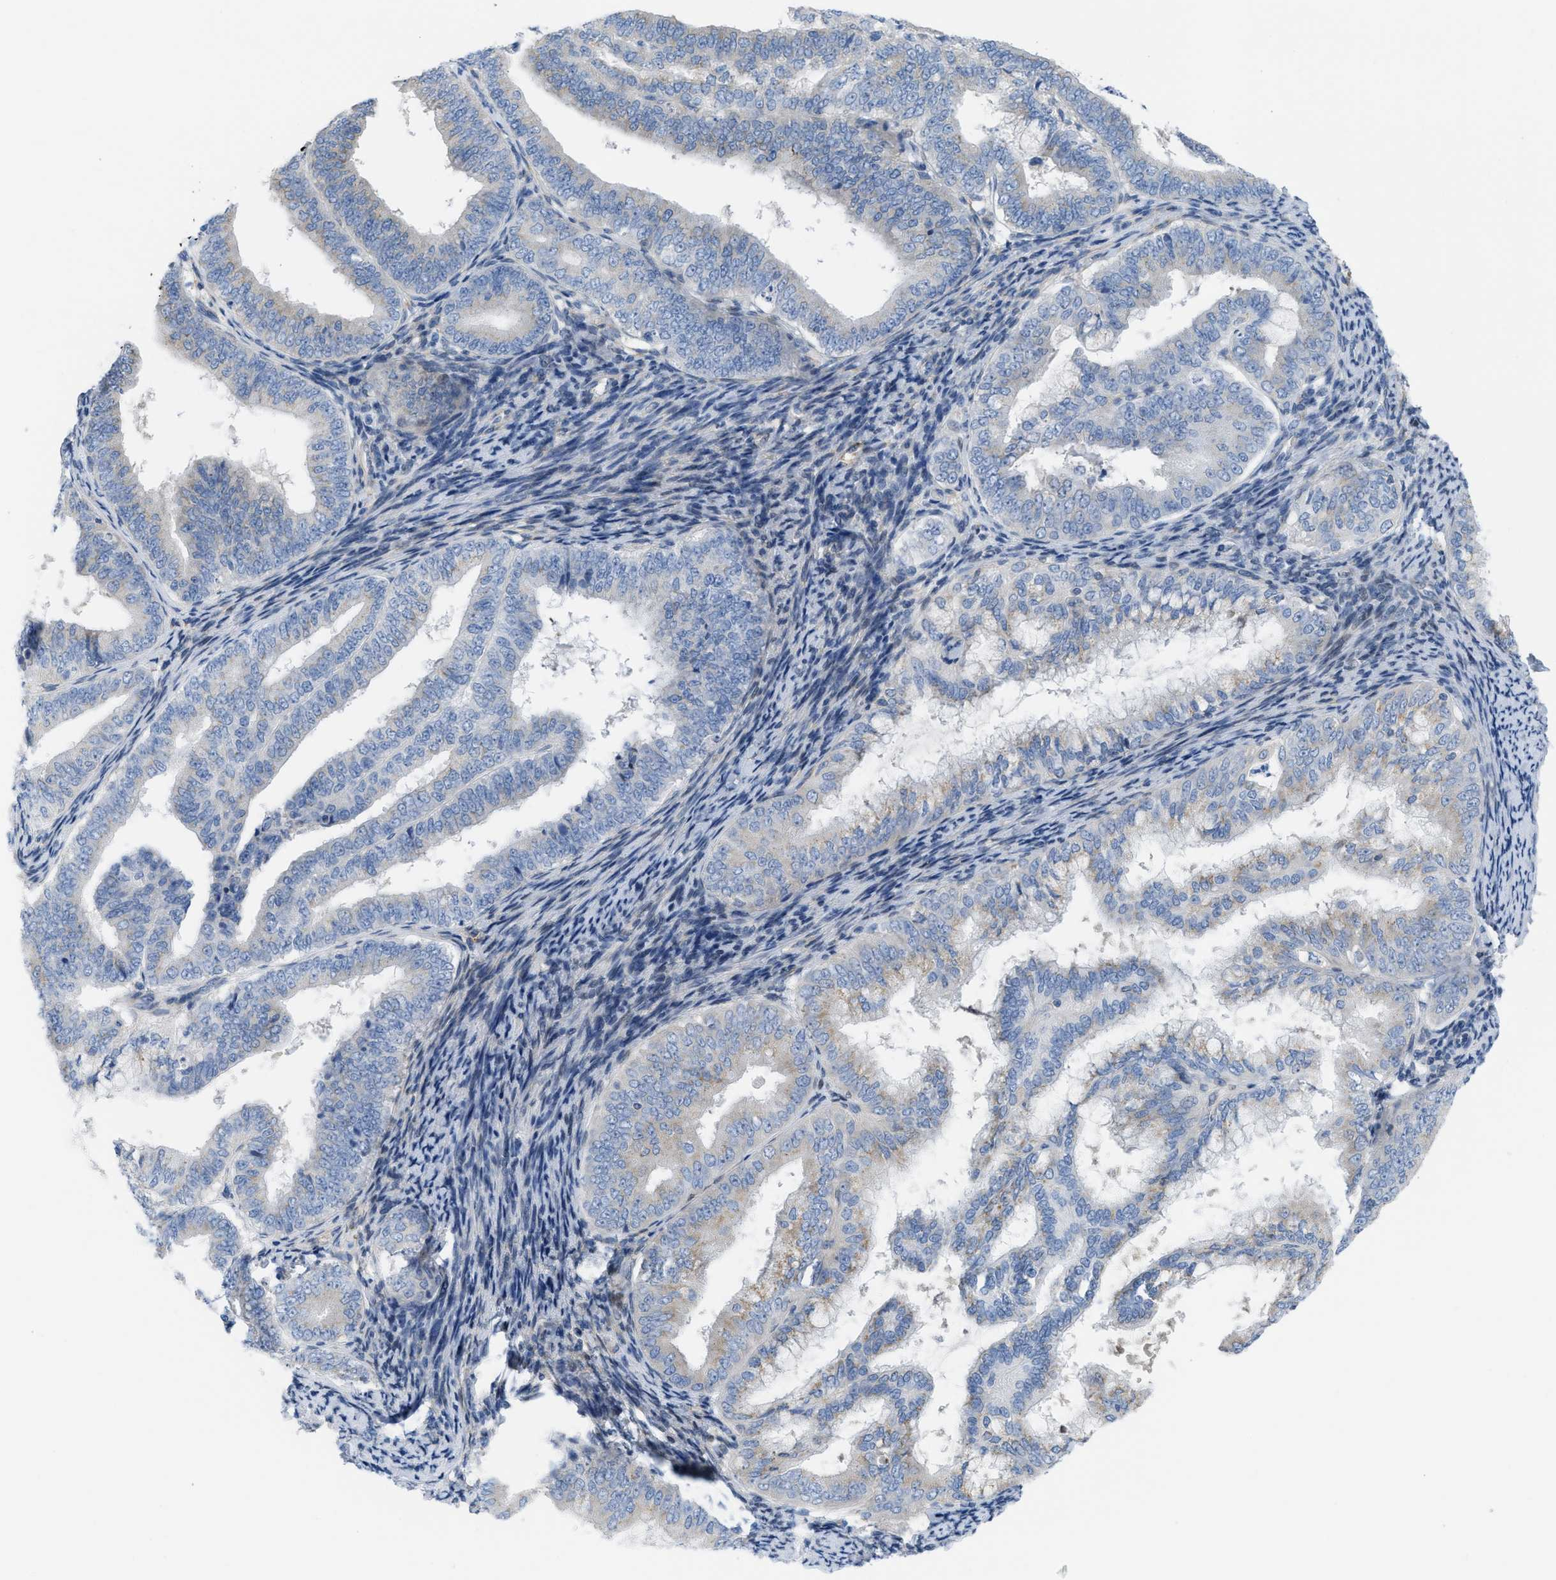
{"staining": {"intensity": "weak", "quantity": "<25%", "location": "cytoplasmic/membranous"}, "tissue": "endometrial cancer", "cell_type": "Tumor cells", "image_type": "cancer", "snomed": [{"axis": "morphology", "description": "Adenocarcinoma, NOS"}, {"axis": "topography", "description": "Endometrium"}], "caption": "An image of endometrial cancer stained for a protein exhibits no brown staining in tumor cells.", "gene": "ASGR1", "patient": {"sex": "female", "age": 63}}